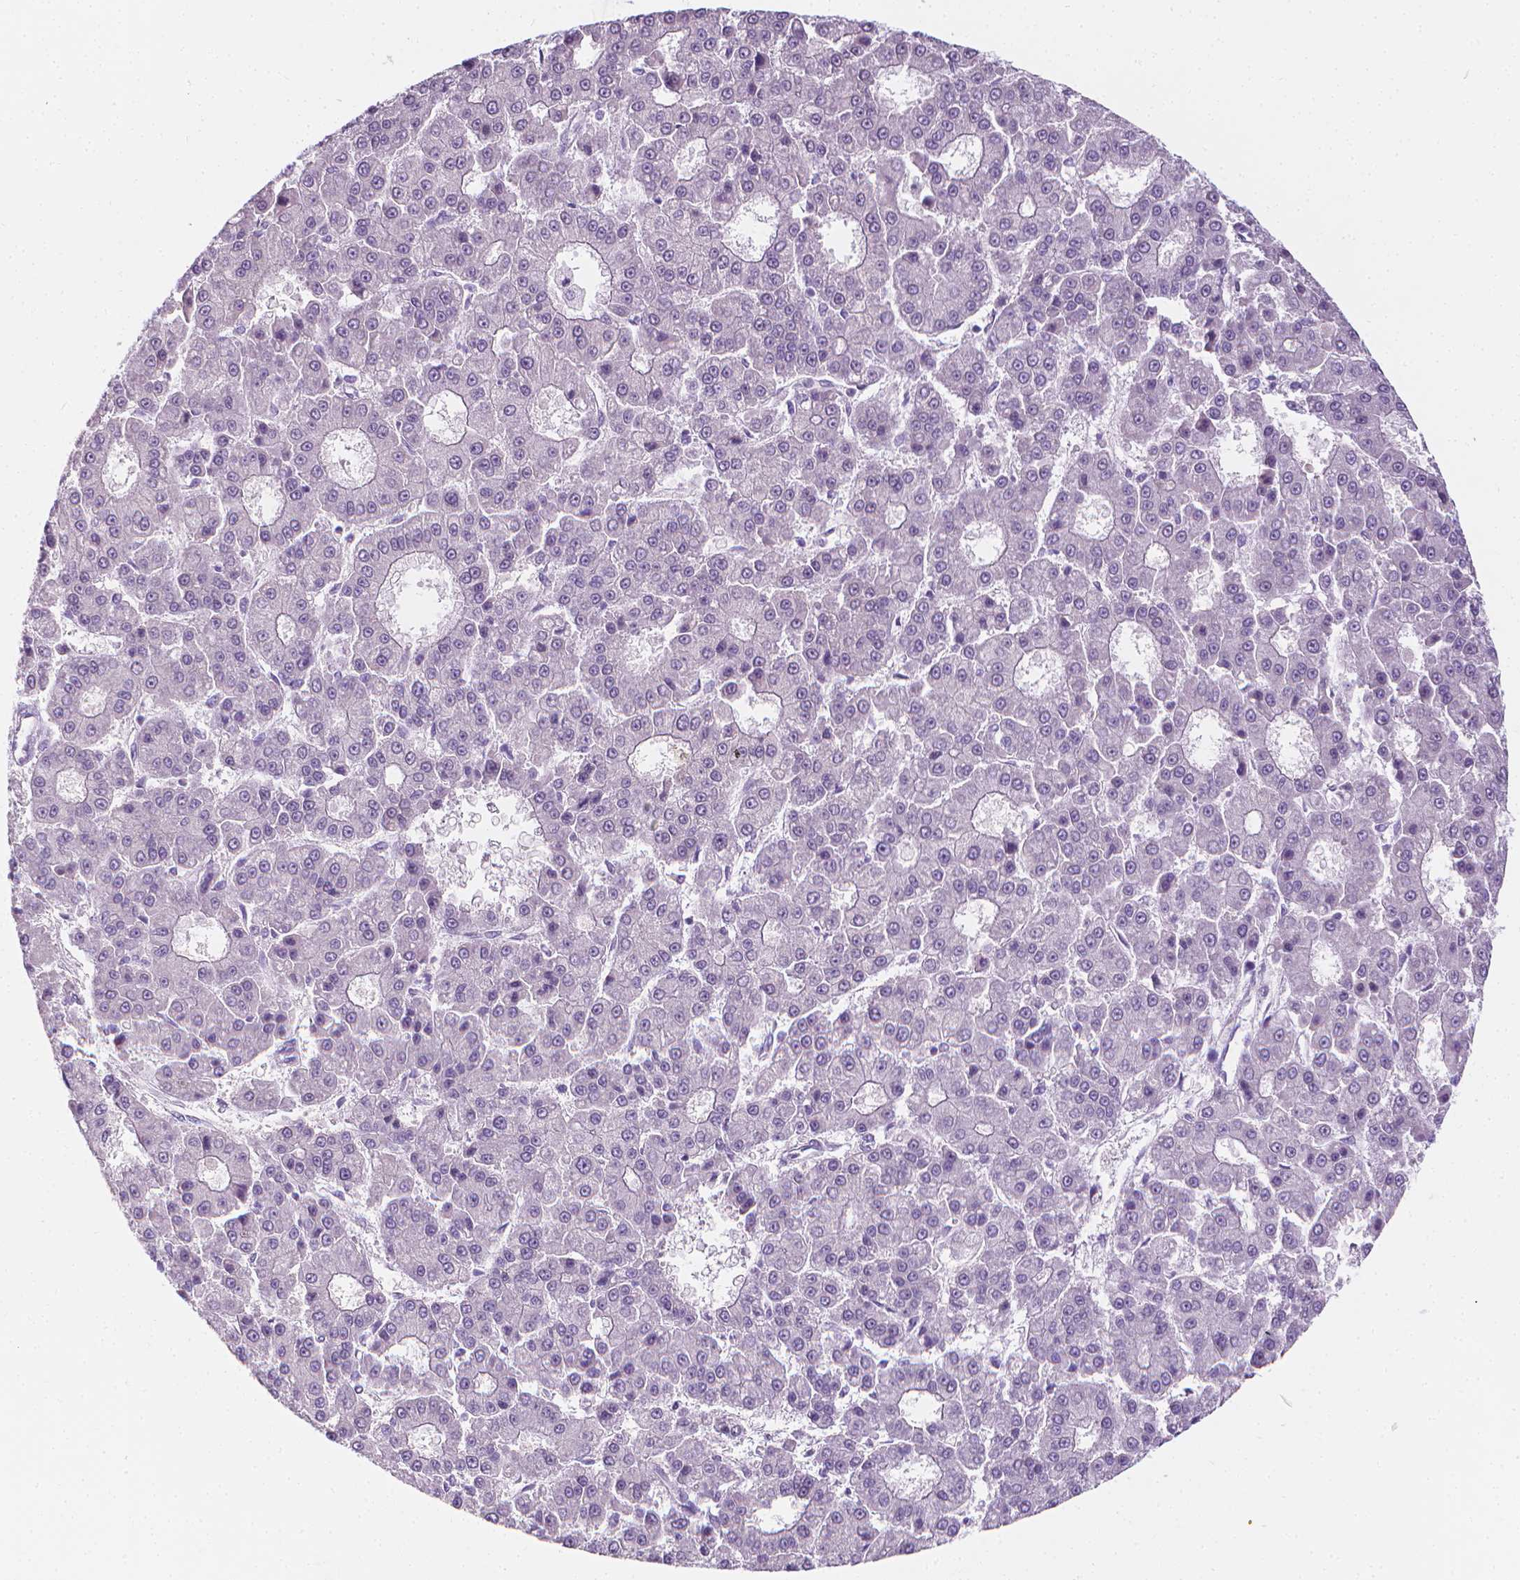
{"staining": {"intensity": "negative", "quantity": "none", "location": "none"}, "tissue": "liver cancer", "cell_type": "Tumor cells", "image_type": "cancer", "snomed": [{"axis": "morphology", "description": "Carcinoma, Hepatocellular, NOS"}, {"axis": "topography", "description": "Liver"}], "caption": "DAB (3,3'-diaminobenzidine) immunohistochemical staining of liver cancer (hepatocellular carcinoma) demonstrates no significant positivity in tumor cells. (IHC, brightfield microscopy, high magnification).", "gene": "DCAF8L1", "patient": {"sex": "male", "age": 70}}